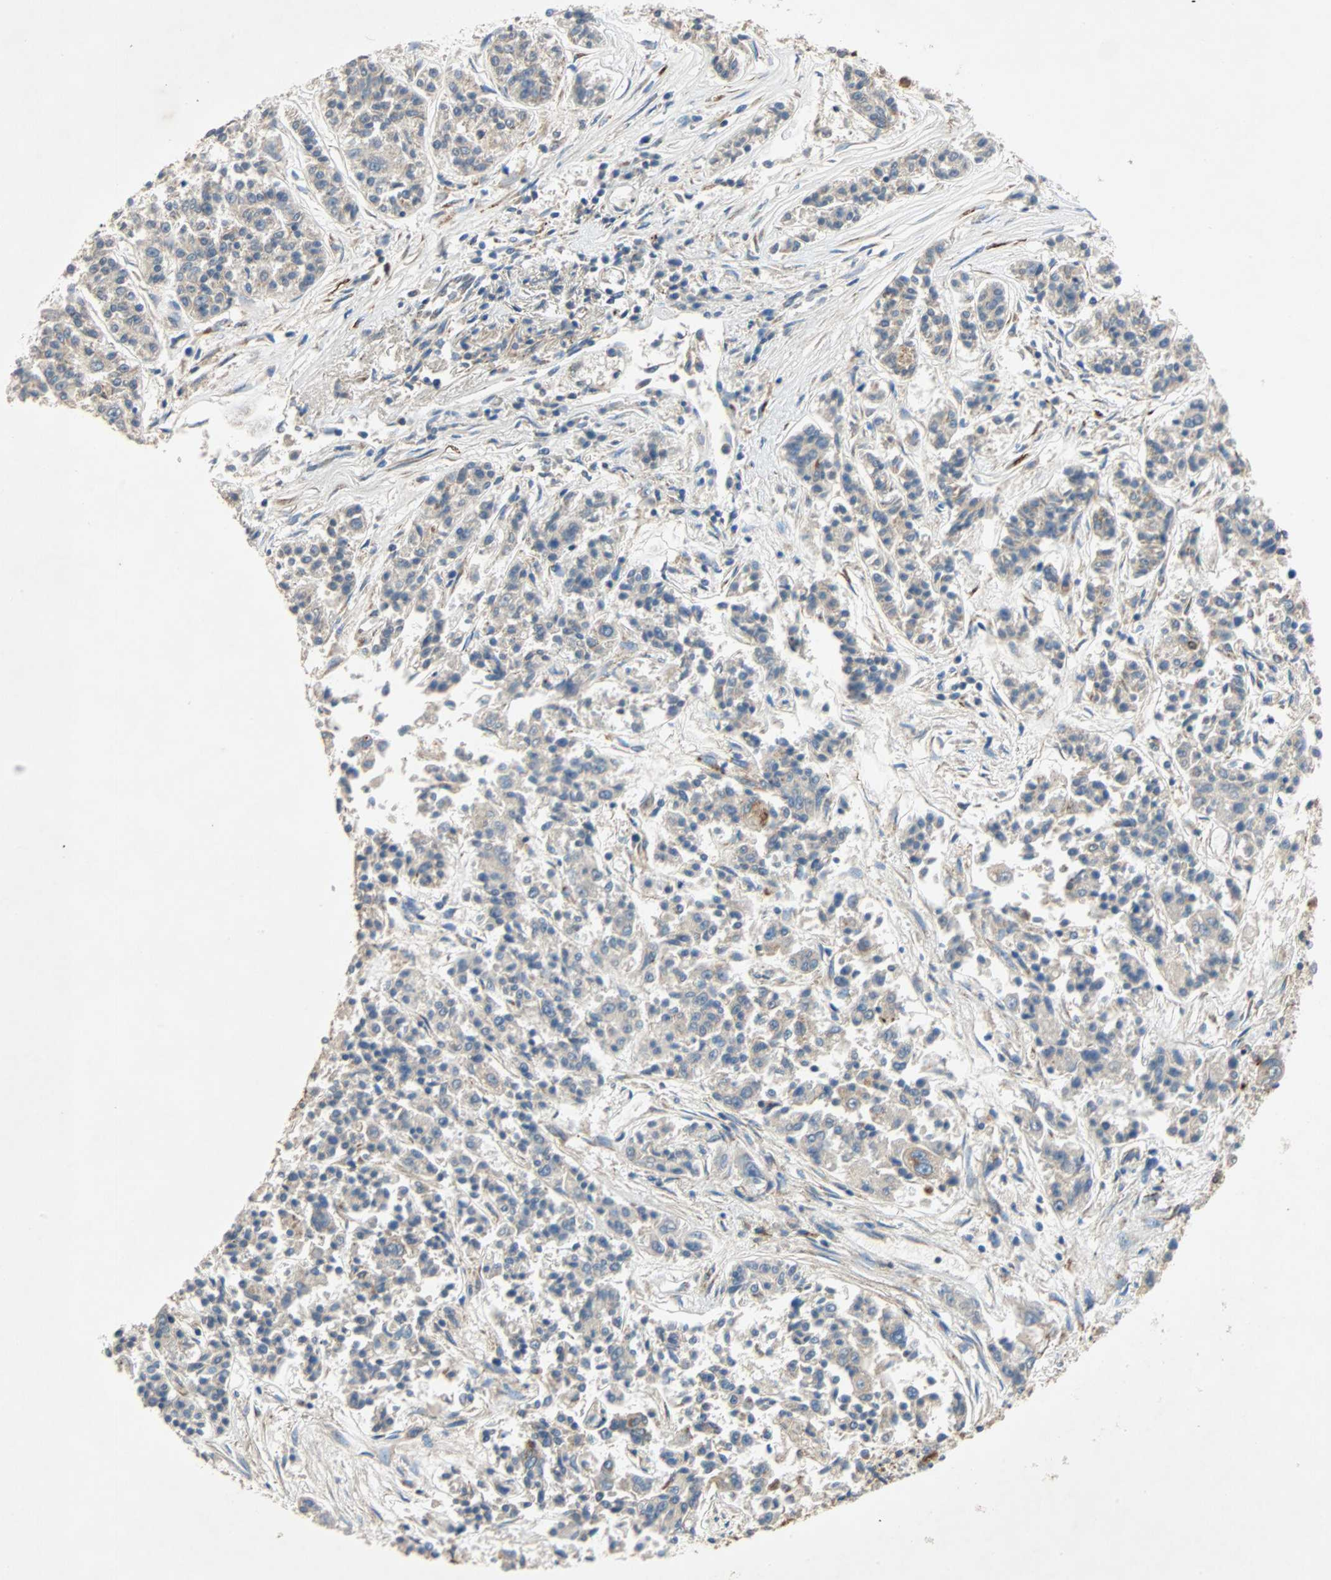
{"staining": {"intensity": "weak", "quantity": "25%-75%", "location": "cytoplasmic/membranous"}, "tissue": "lung cancer", "cell_type": "Tumor cells", "image_type": "cancer", "snomed": [{"axis": "morphology", "description": "Adenocarcinoma, NOS"}, {"axis": "topography", "description": "Lung"}], "caption": "An image of adenocarcinoma (lung) stained for a protein displays weak cytoplasmic/membranous brown staining in tumor cells.", "gene": "XYLT1", "patient": {"sex": "male", "age": 84}}